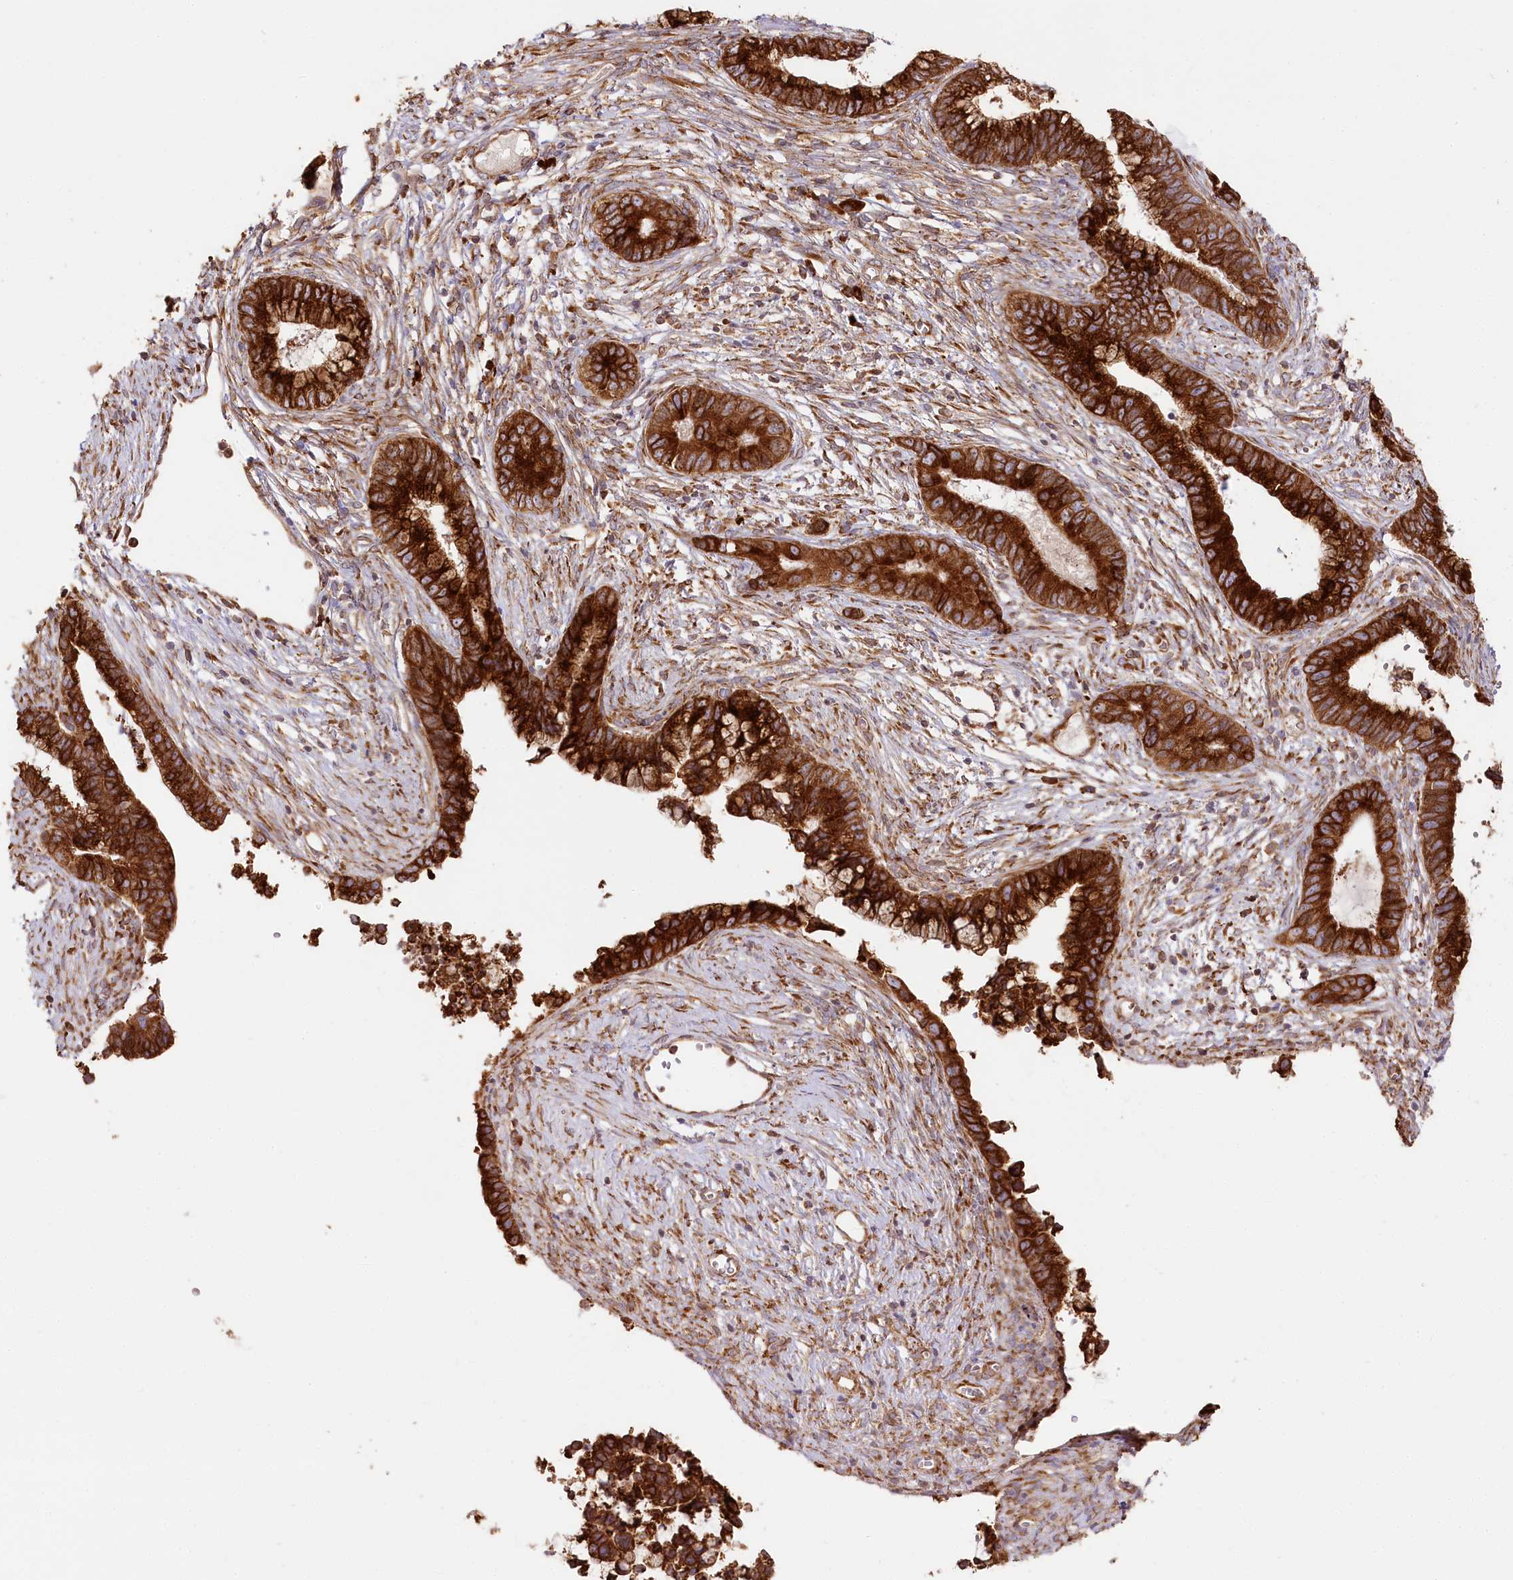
{"staining": {"intensity": "strong", "quantity": ">75%", "location": "cytoplasmic/membranous"}, "tissue": "cervical cancer", "cell_type": "Tumor cells", "image_type": "cancer", "snomed": [{"axis": "morphology", "description": "Adenocarcinoma, NOS"}, {"axis": "topography", "description": "Cervix"}], "caption": "Tumor cells show high levels of strong cytoplasmic/membranous positivity in approximately >75% of cells in adenocarcinoma (cervical).", "gene": "CNPY2", "patient": {"sex": "female", "age": 44}}